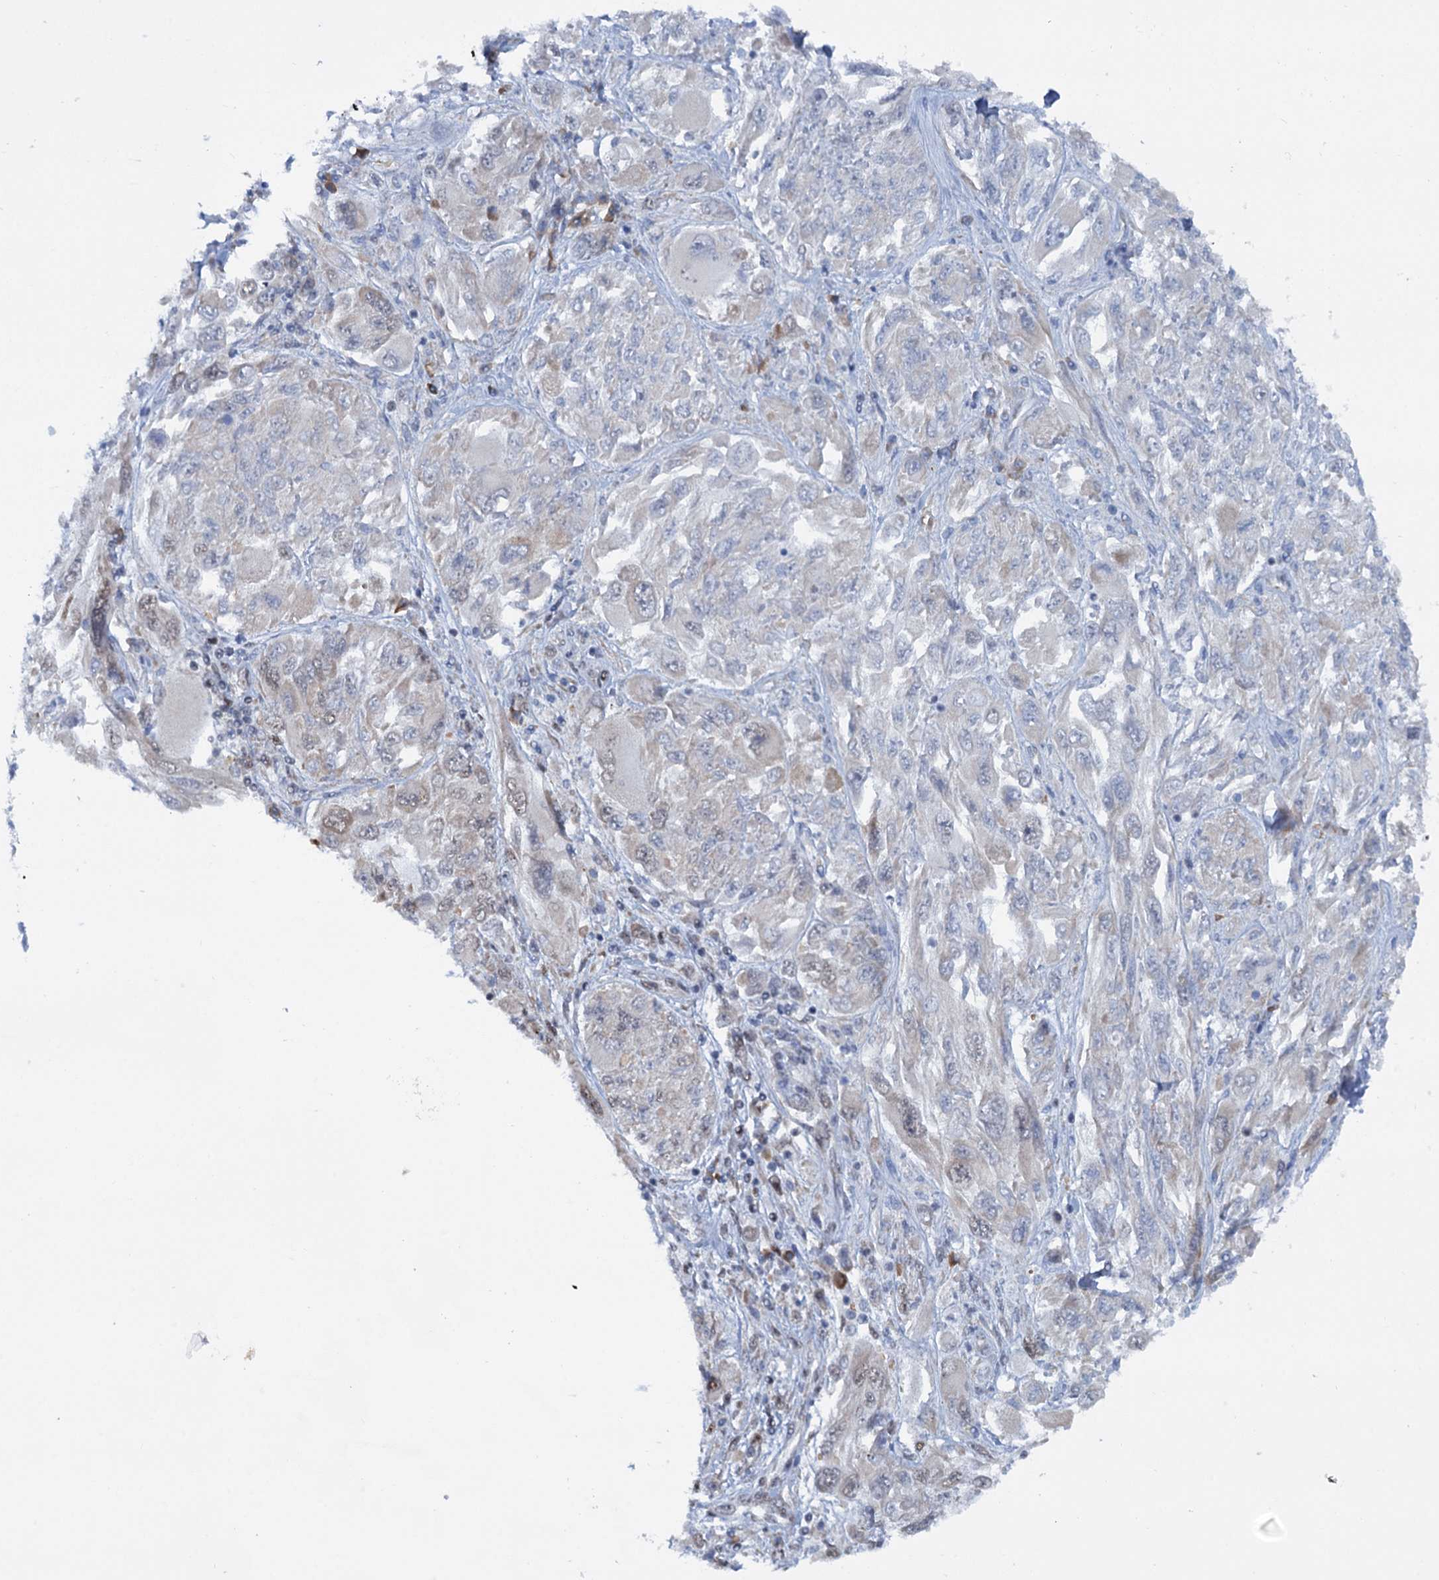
{"staining": {"intensity": "moderate", "quantity": "<25%", "location": "nuclear"}, "tissue": "melanoma", "cell_type": "Tumor cells", "image_type": "cancer", "snomed": [{"axis": "morphology", "description": "Malignant melanoma, NOS"}, {"axis": "topography", "description": "Skin"}], "caption": "Immunohistochemistry (IHC) (DAB (3,3'-diaminobenzidine)) staining of human melanoma displays moderate nuclear protein staining in approximately <25% of tumor cells. The staining is performed using DAB (3,3'-diaminobenzidine) brown chromogen to label protein expression. The nuclei are counter-stained blue using hematoxylin.", "gene": "SREK1", "patient": {"sex": "female", "age": 91}}